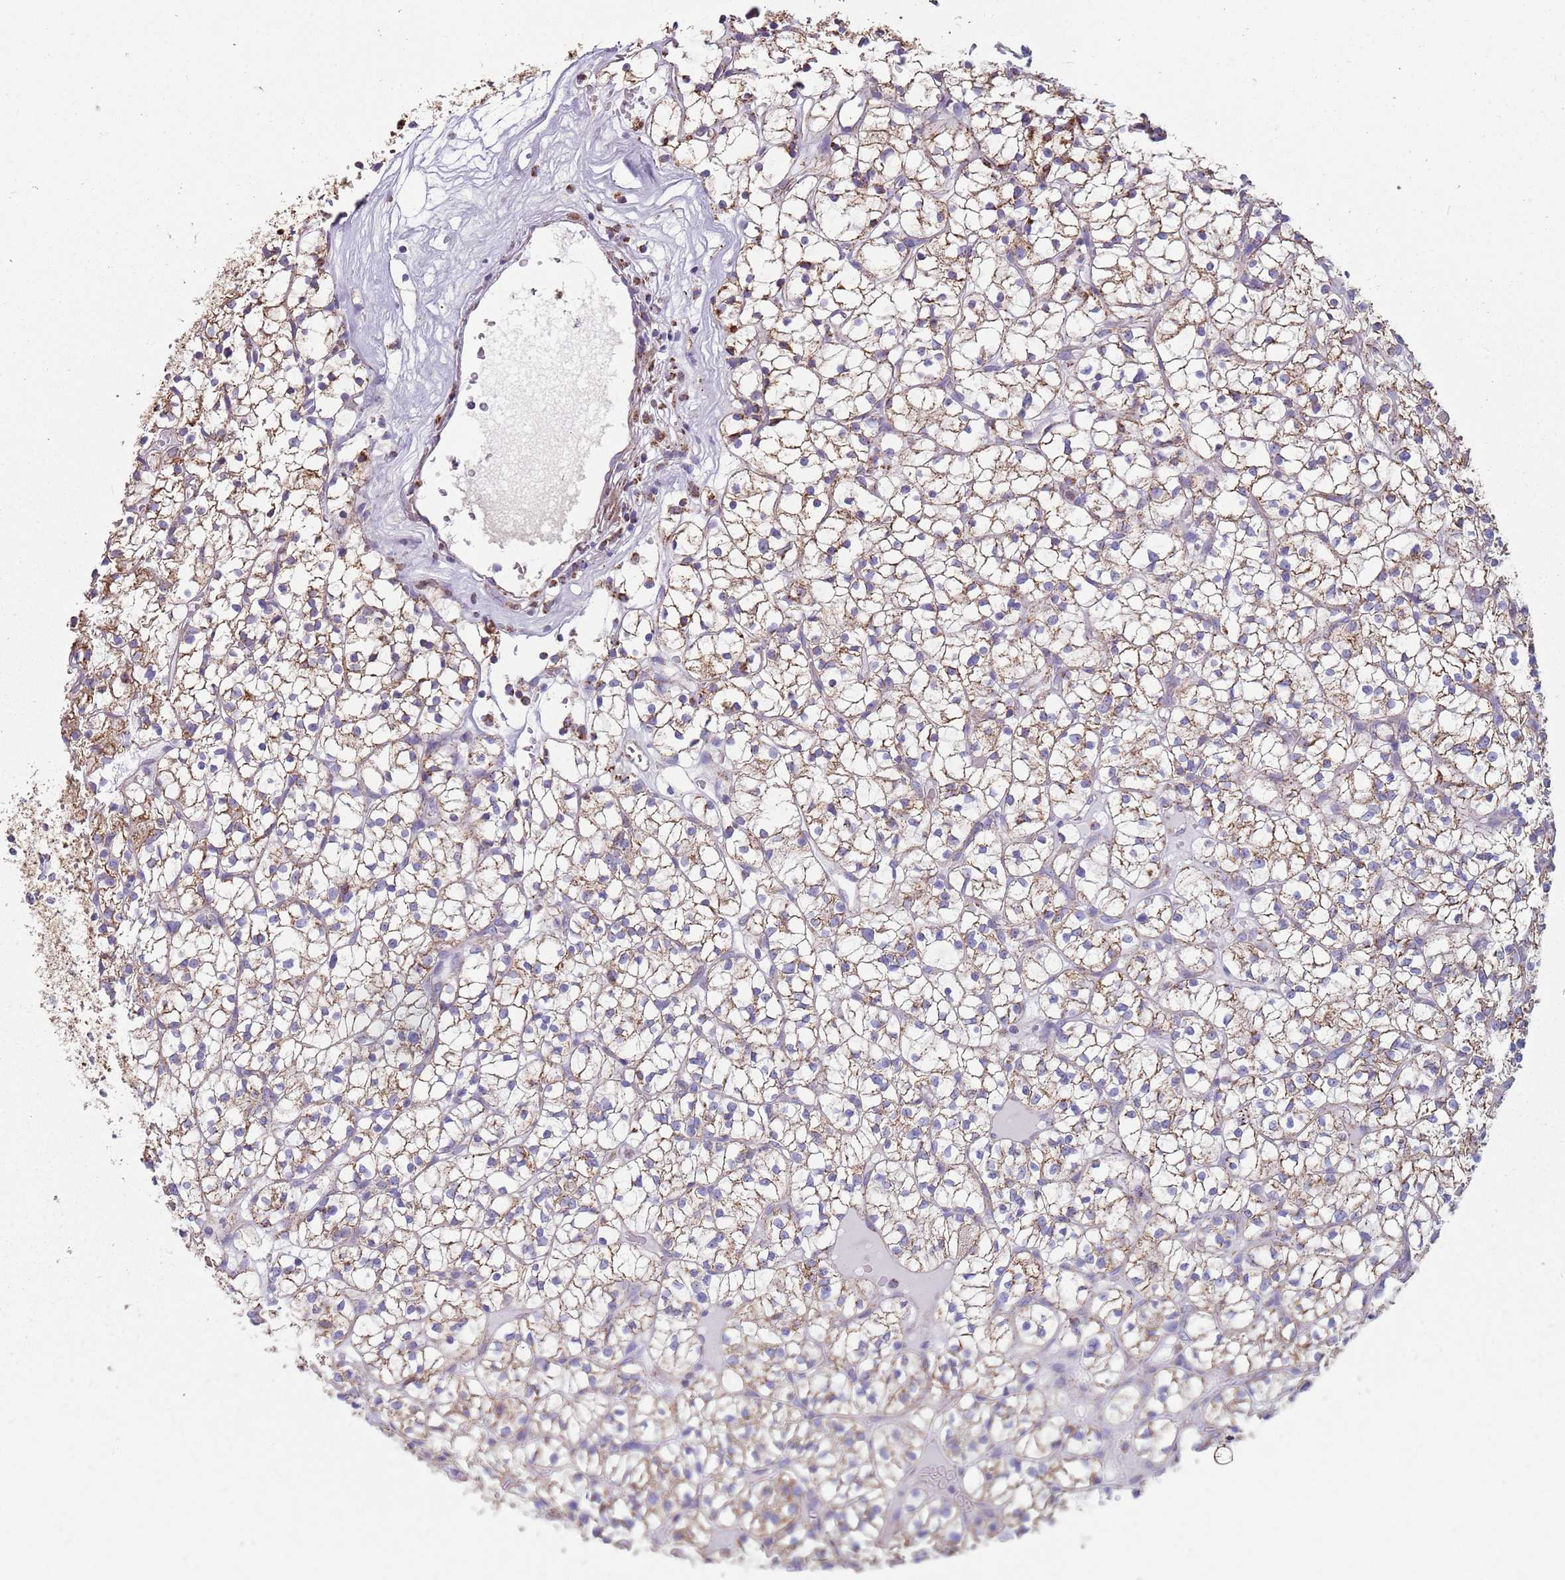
{"staining": {"intensity": "weak", "quantity": "25%-75%", "location": "cytoplasmic/membranous"}, "tissue": "renal cancer", "cell_type": "Tumor cells", "image_type": "cancer", "snomed": [{"axis": "morphology", "description": "Adenocarcinoma, NOS"}, {"axis": "topography", "description": "Kidney"}], "caption": "A brown stain labels weak cytoplasmic/membranous expression of a protein in renal adenocarcinoma tumor cells.", "gene": "TTLL1", "patient": {"sex": "female", "age": 64}}